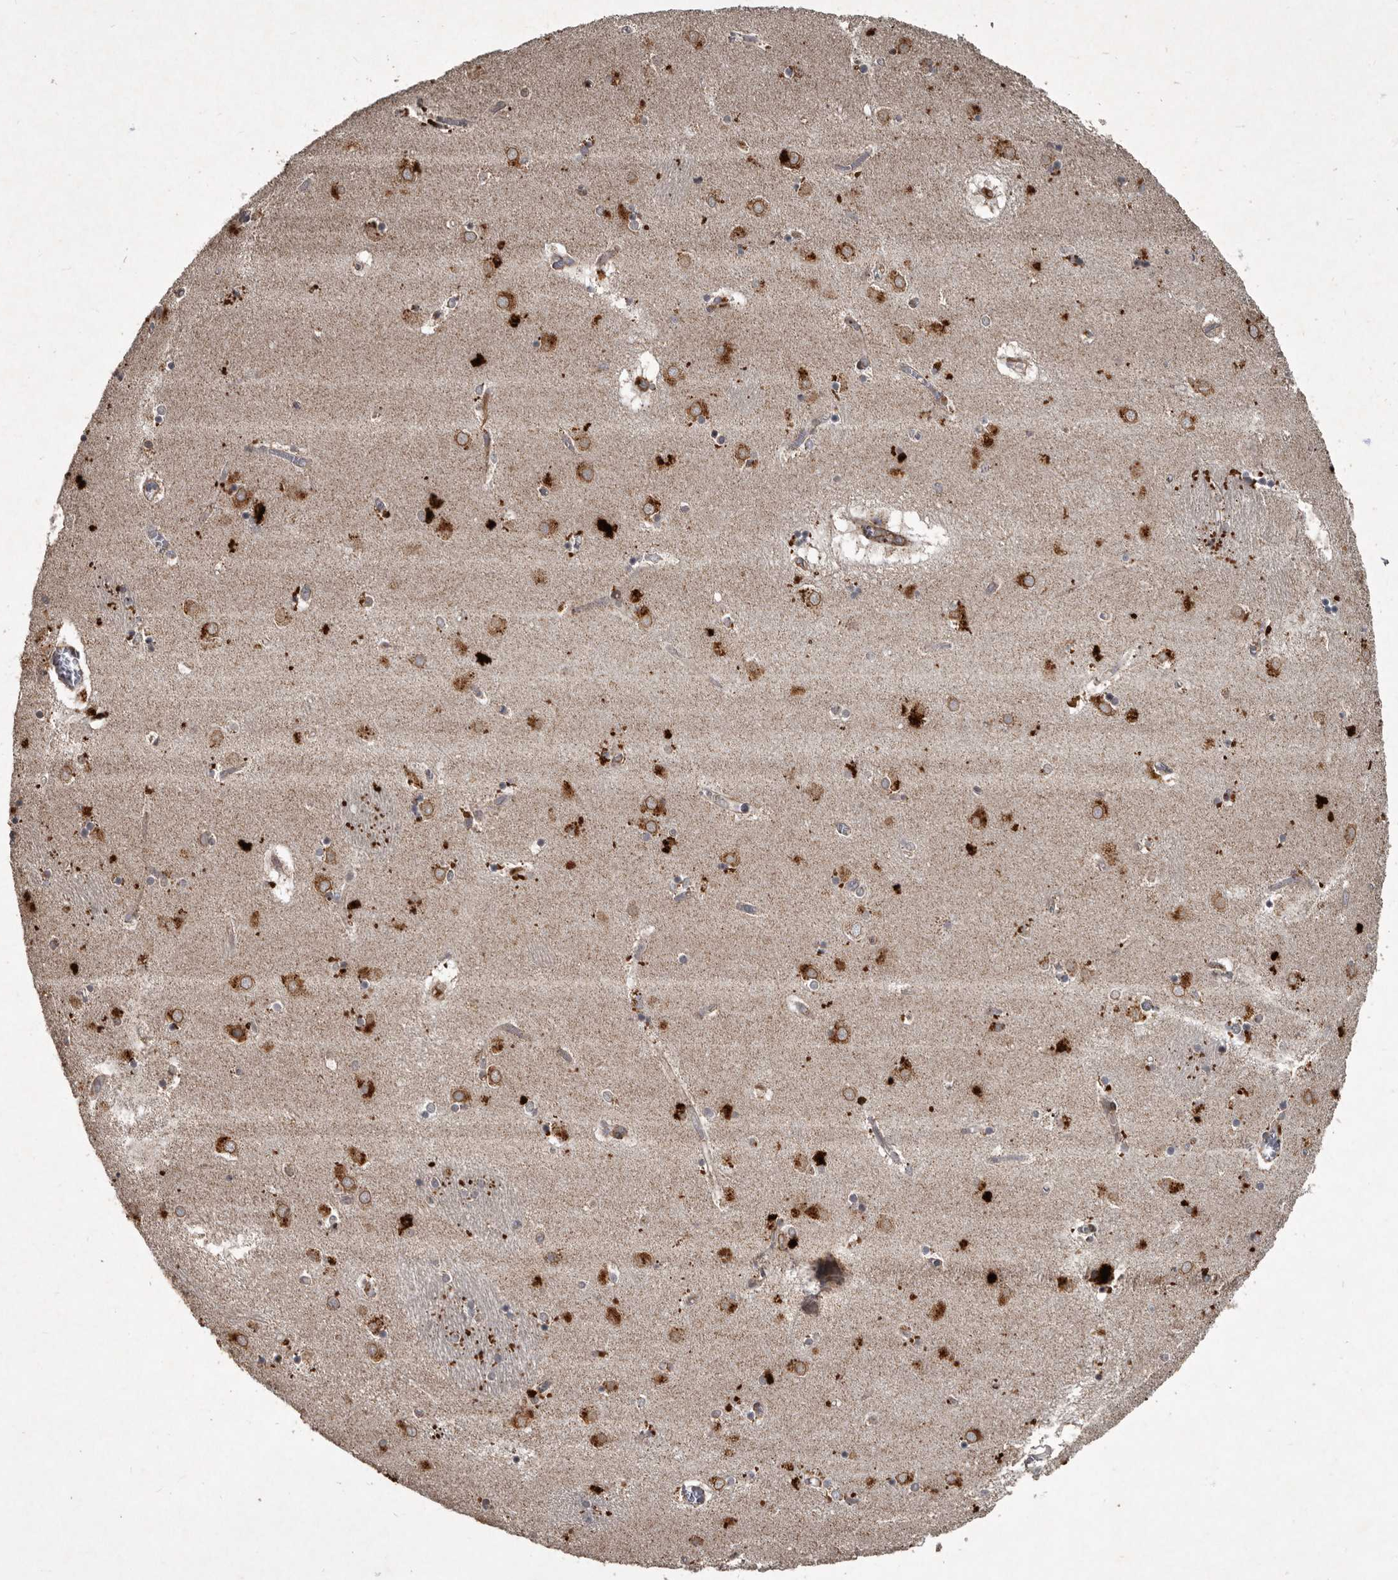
{"staining": {"intensity": "moderate", "quantity": "<25%", "location": "cytoplasmic/membranous"}, "tissue": "caudate", "cell_type": "Glial cells", "image_type": "normal", "snomed": [{"axis": "morphology", "description": "Normal tissue, NOS"}, {"axis": "topography", "description": "Lateral ventricle wall"}], "caption": "High-magnification brightfield microscopy of normal caudate stained with DAB (3,3'-diaminobenzidine) (brown) and counterstained with hematoxylin (blue). glial cells exhibit moderate cytoplasmic/membranous expression is present in approximately<25% of cells.", "gene": "MRPS15", "patient": {"sex": "male", "age": 70}}